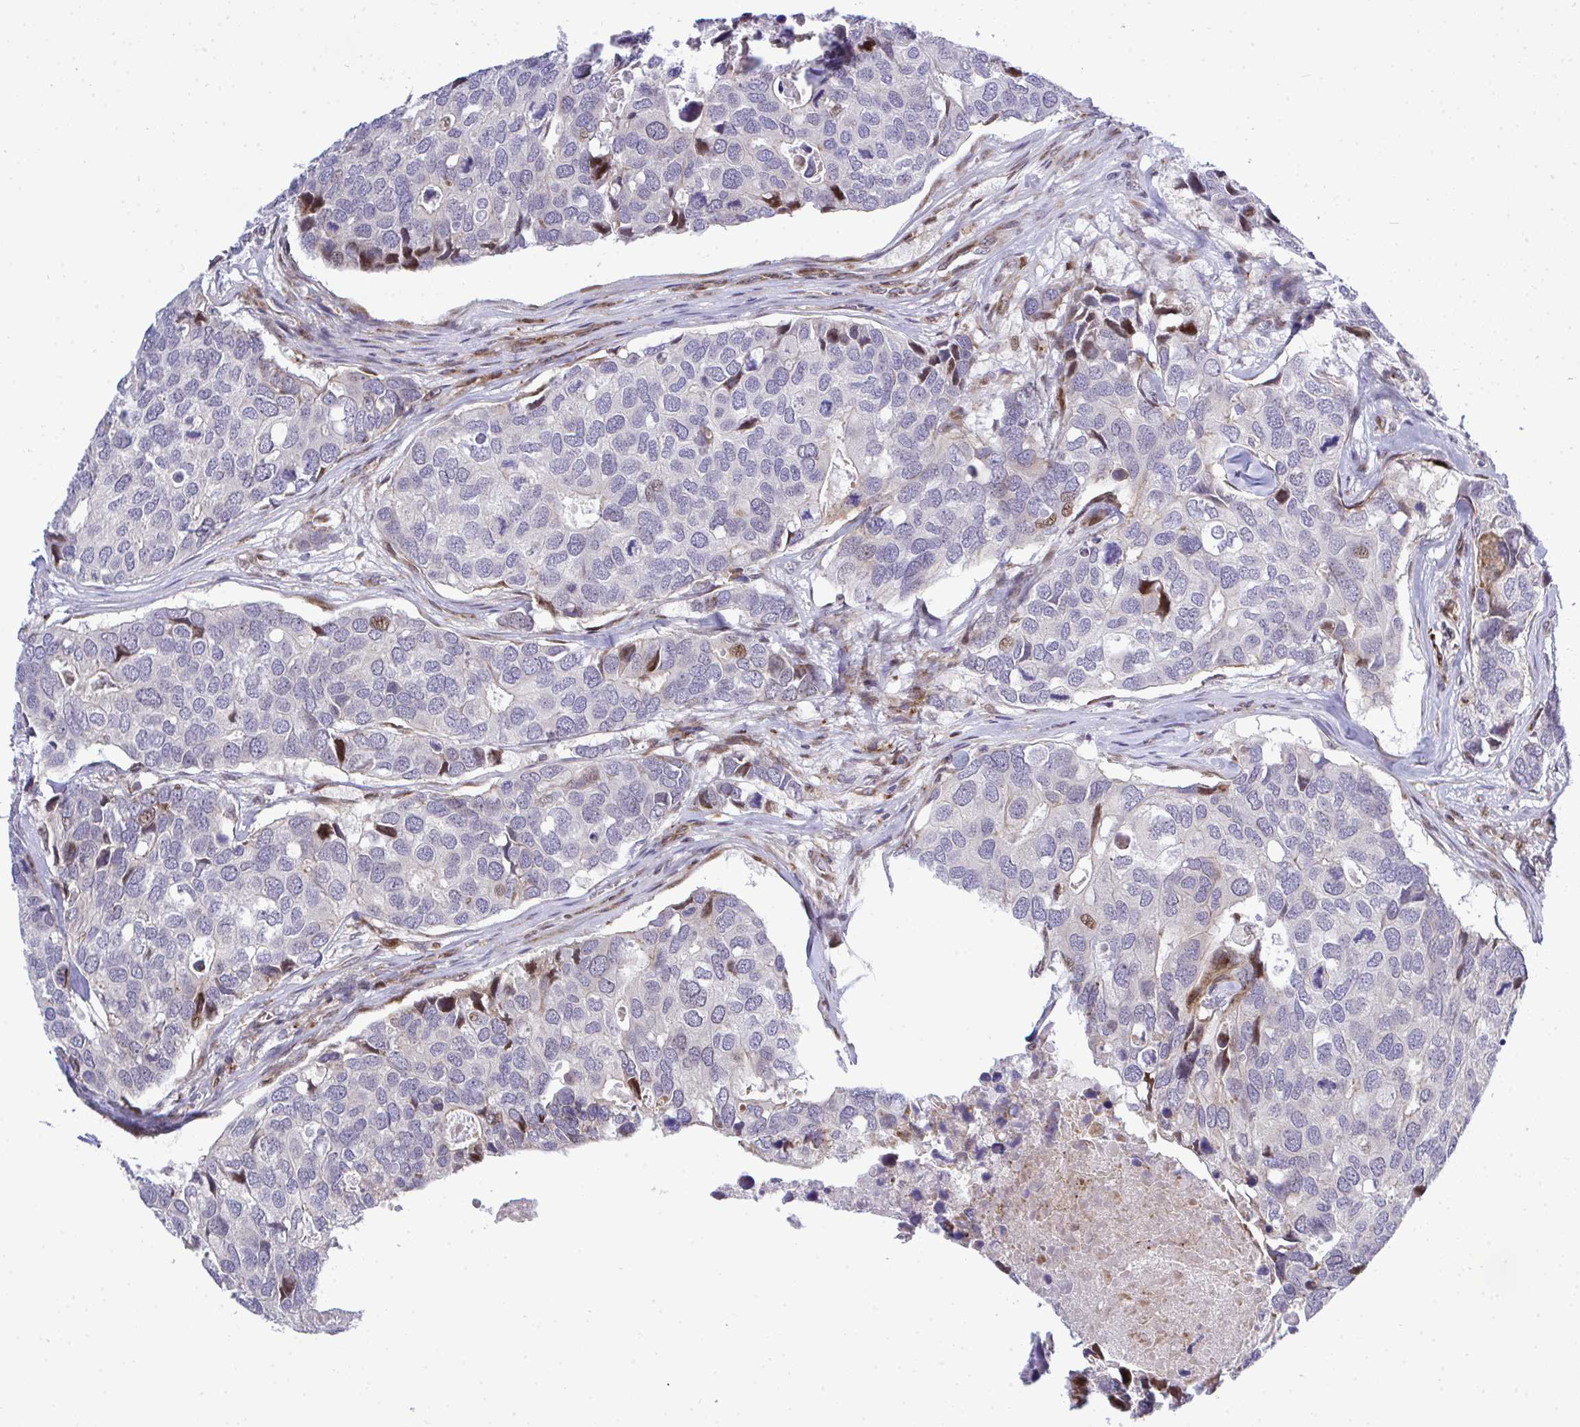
{"staining": {"intensity": "moderate", "quantity": "<25%", "location": "nuclear"}, "tissue": "breast cancer", "cell_type": "Tumor cells", "image_type": "cancer", "snomed": [{"axis": "morphology", "description": "Duct carcinoma"}, {"axis": "topography", "description": "Breast"}], "caption": "A high-resolution photomicrograph shows IHC staining of breast cancer, which demonstrates moderate nuclear expression in about <25% of tumor cells.", "gene": "CASTOR2", "patient": {"sex": "female", "age": 83}}